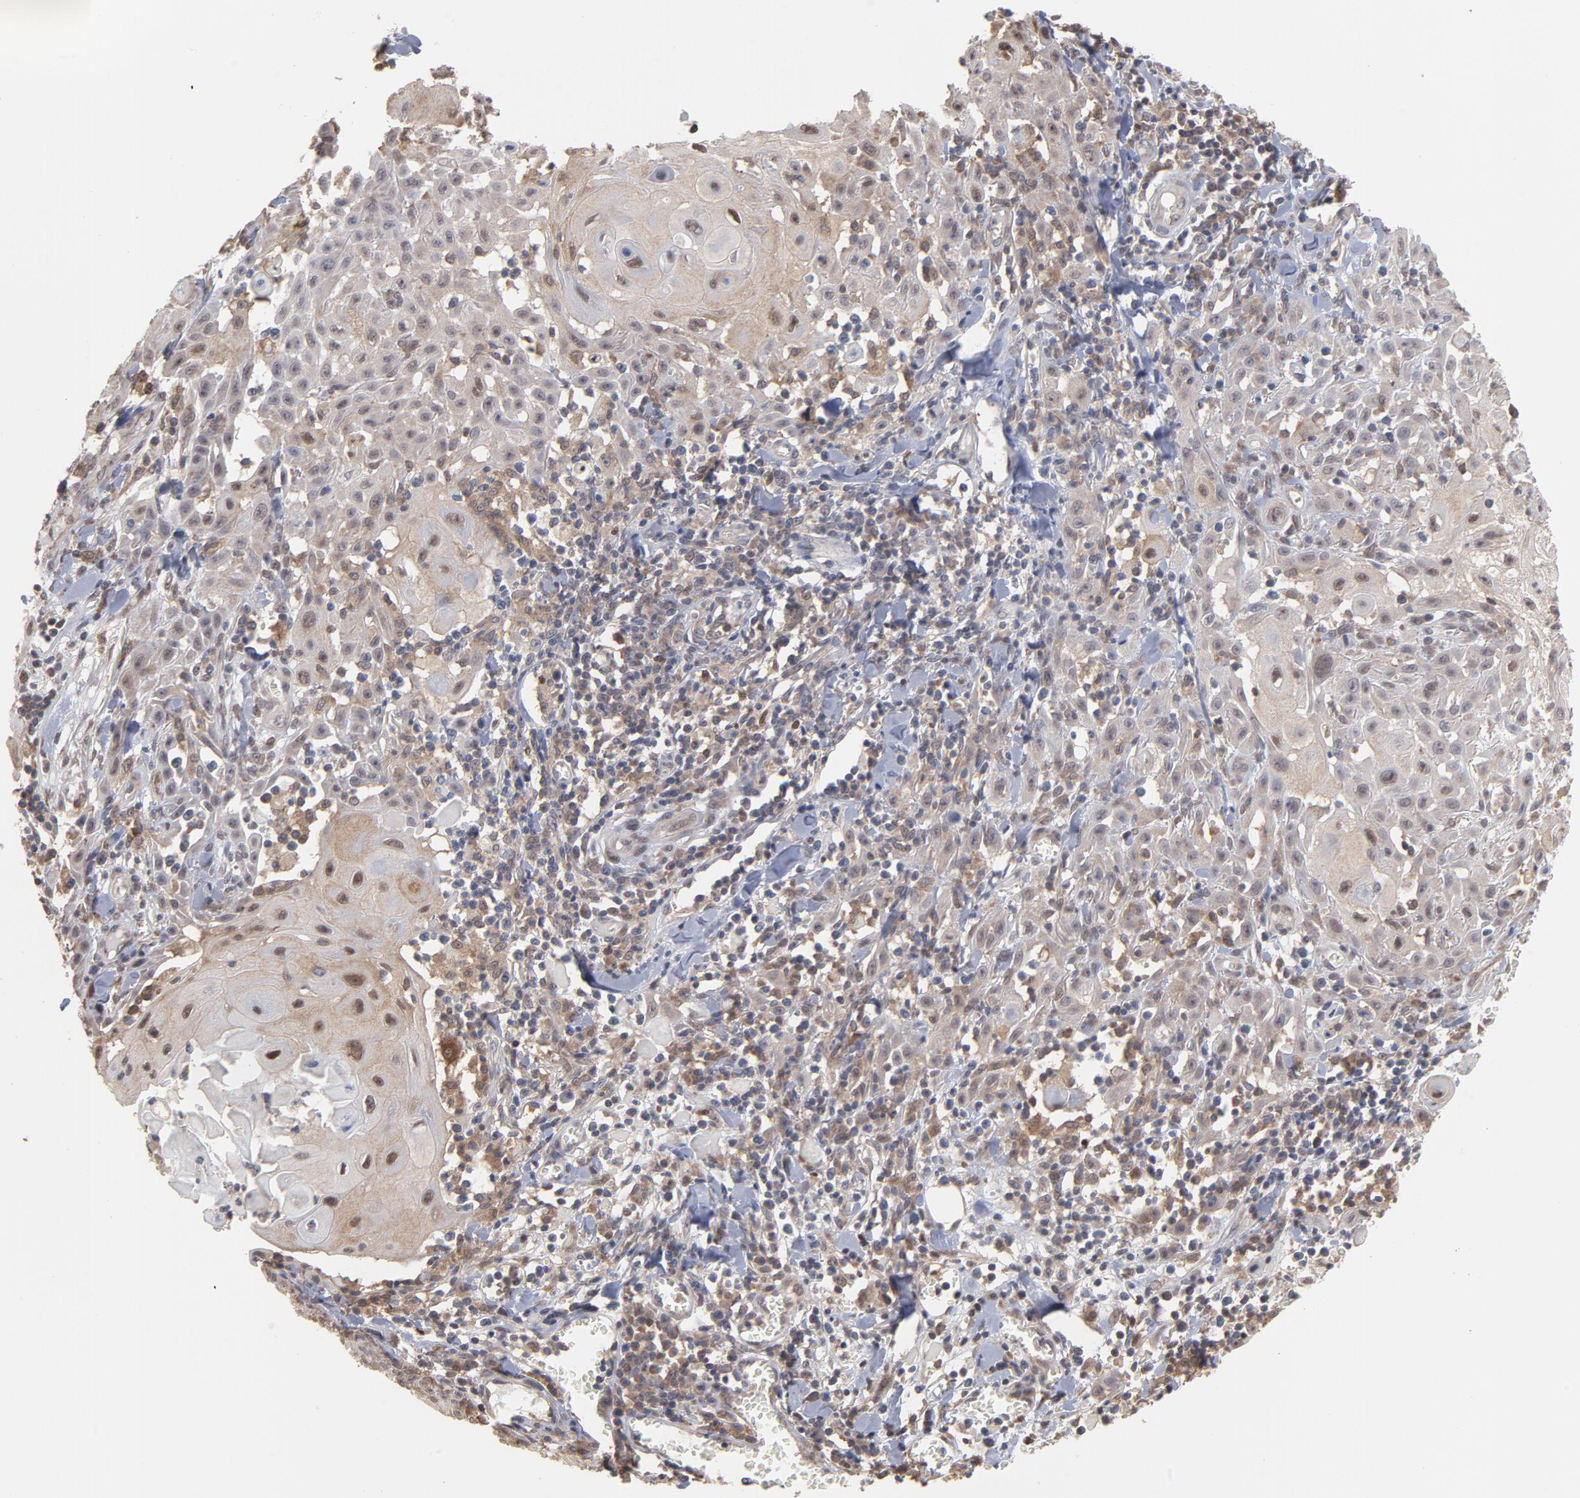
{"staining": {"intensity": "weak", "quantity": "<25%", "location": "nuclear"}, "tissue": "skin cancer", "cell_type": "Tumor cells", "image_type": "cancer", "snomed": [{"axis": "morphology", "description": "Squamous cell carcinoma, NOS"}, {"axis": "topography", "description": "Skin"}], "caption": "This is an IHC micrograph of skin cancer. There is no positivity in tumor cells.", "gene": "OAS1", "patient": {"sex": "male", "age": 24}}